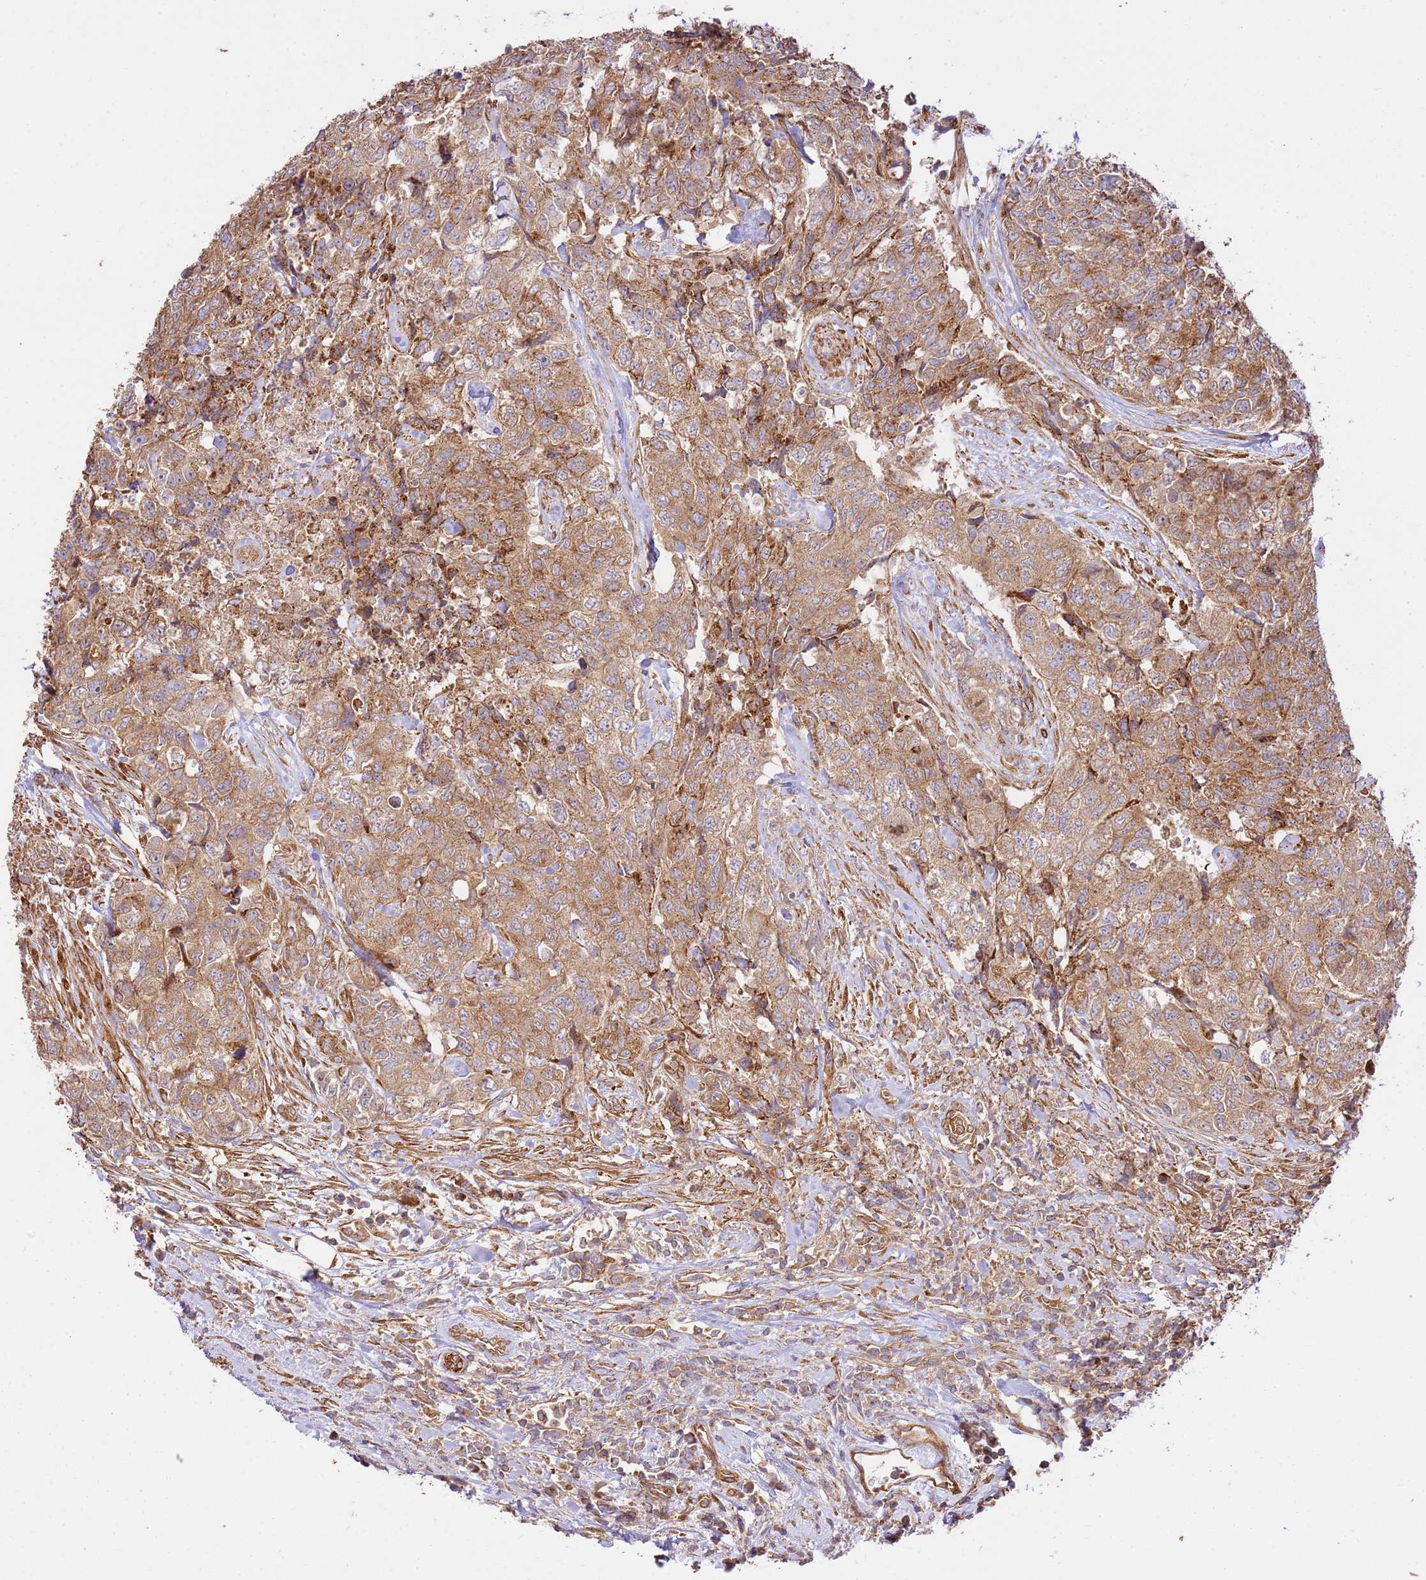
{"staining": {"intensity": "moderate", "quantity": ">75%", "location": "cytoplasmic/membranous"}, "tissue": "urothelial cancer", "cell_type": "Tumor cells", "image_type": "cancer", "snomed": [{"axis": "morphology", "description": "Urothelial carcinoma, High grade"}, {"axis": "topography", "description": "Urinary bladder"}], "caption": "High-magnification brightfield microscopy of high-grade urothelial carcinoma stained with DAB (3,3'-diaminobenzidine) (brown) and counterstained with hematoxylin (blue). tumor cells exhibit moderate cytoplasmic/membranous positivity is seen in approximately>75% of cells.", "gene": "ZBTB39", "patient": {"sex": "female", "age": 78}}